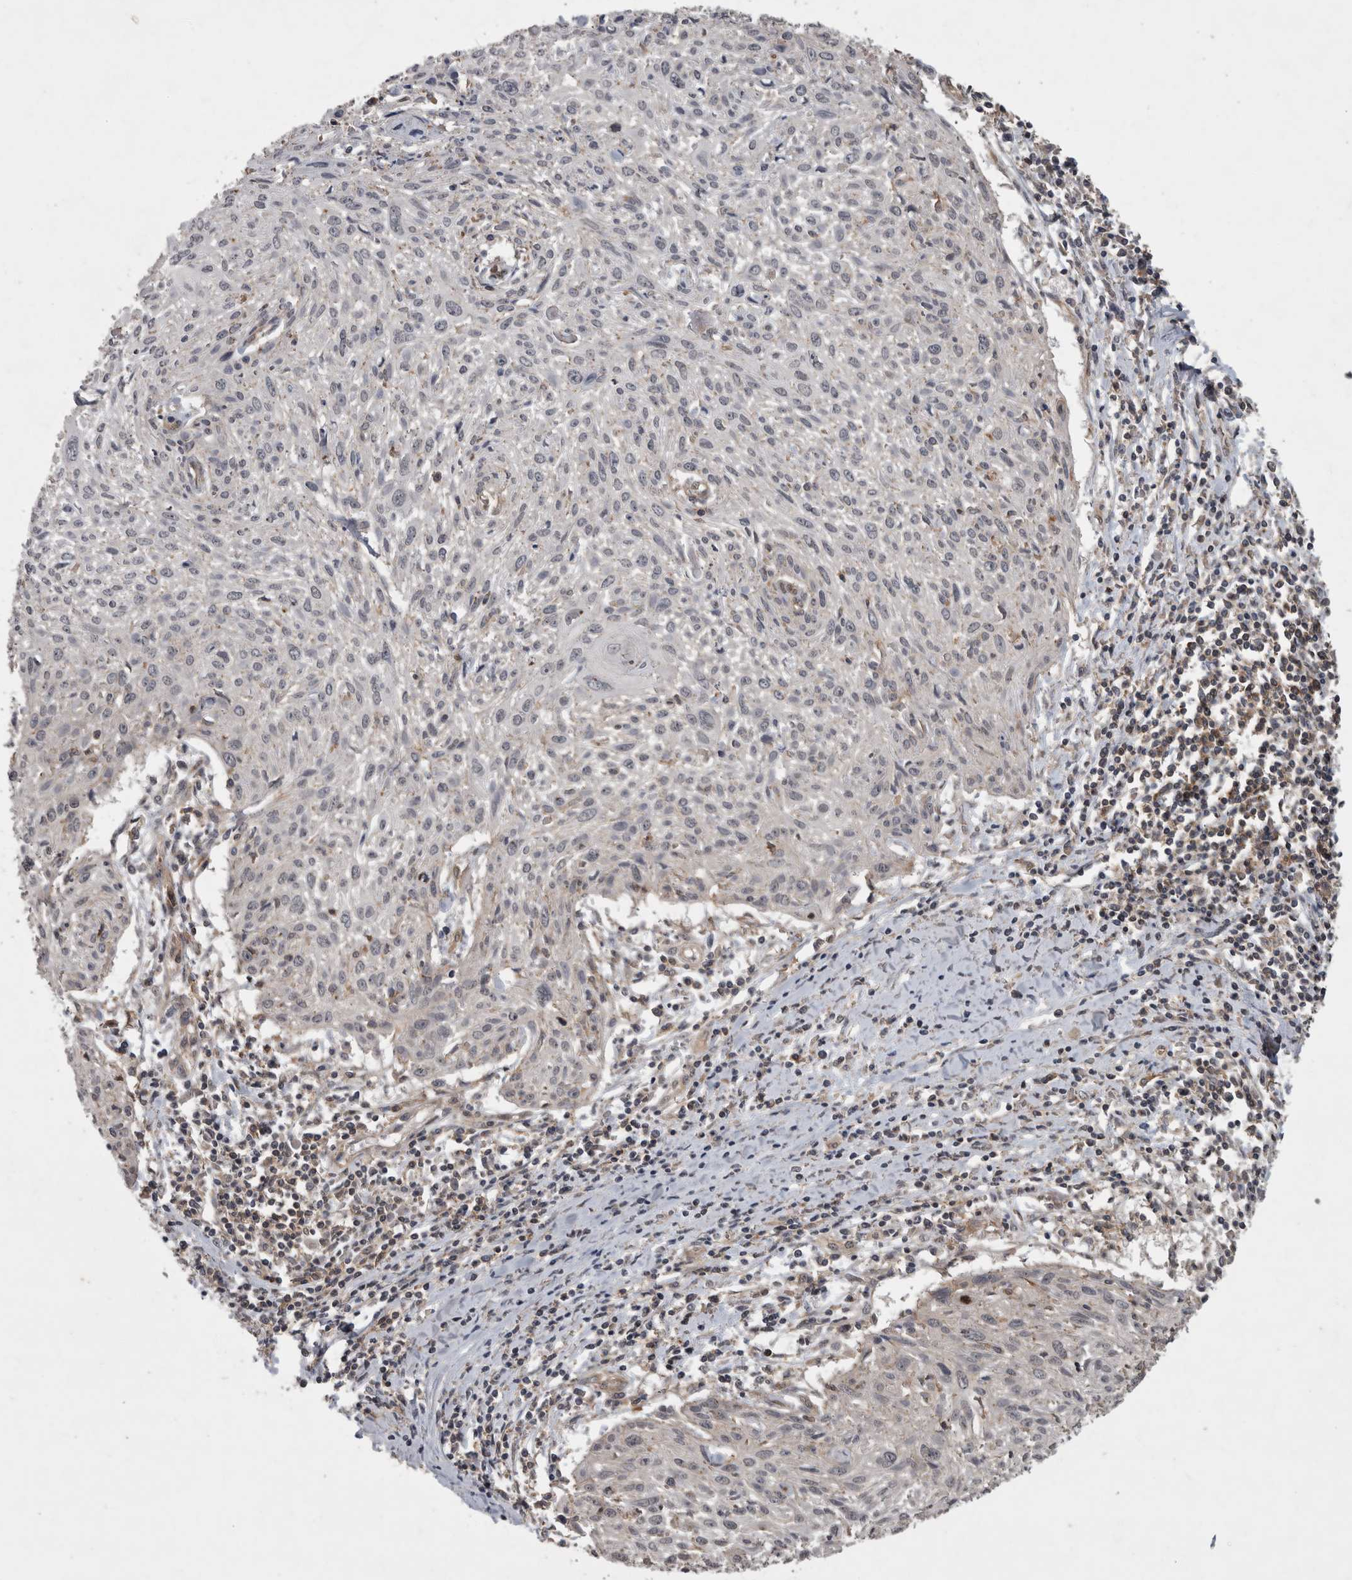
{"staining": {"intensity": "negative", "quantity": "none", "location": "none"}, "tissue": "cervical cancer", "cell_type": "Tumor cells", "image_type": "cancer", "snomed": [{"axis": "morphology", "description": "Squamous cell carcinoma, NOS"}, {"axis": "topography", "description": "Cervix"}], "caption": "DAB immunohistochemical staining of cervical squamous cell carcinoma shows no significant positivity in tumor cells.", "gene": "SPATA48", "patient": {"sex": "female", "age": 51}}